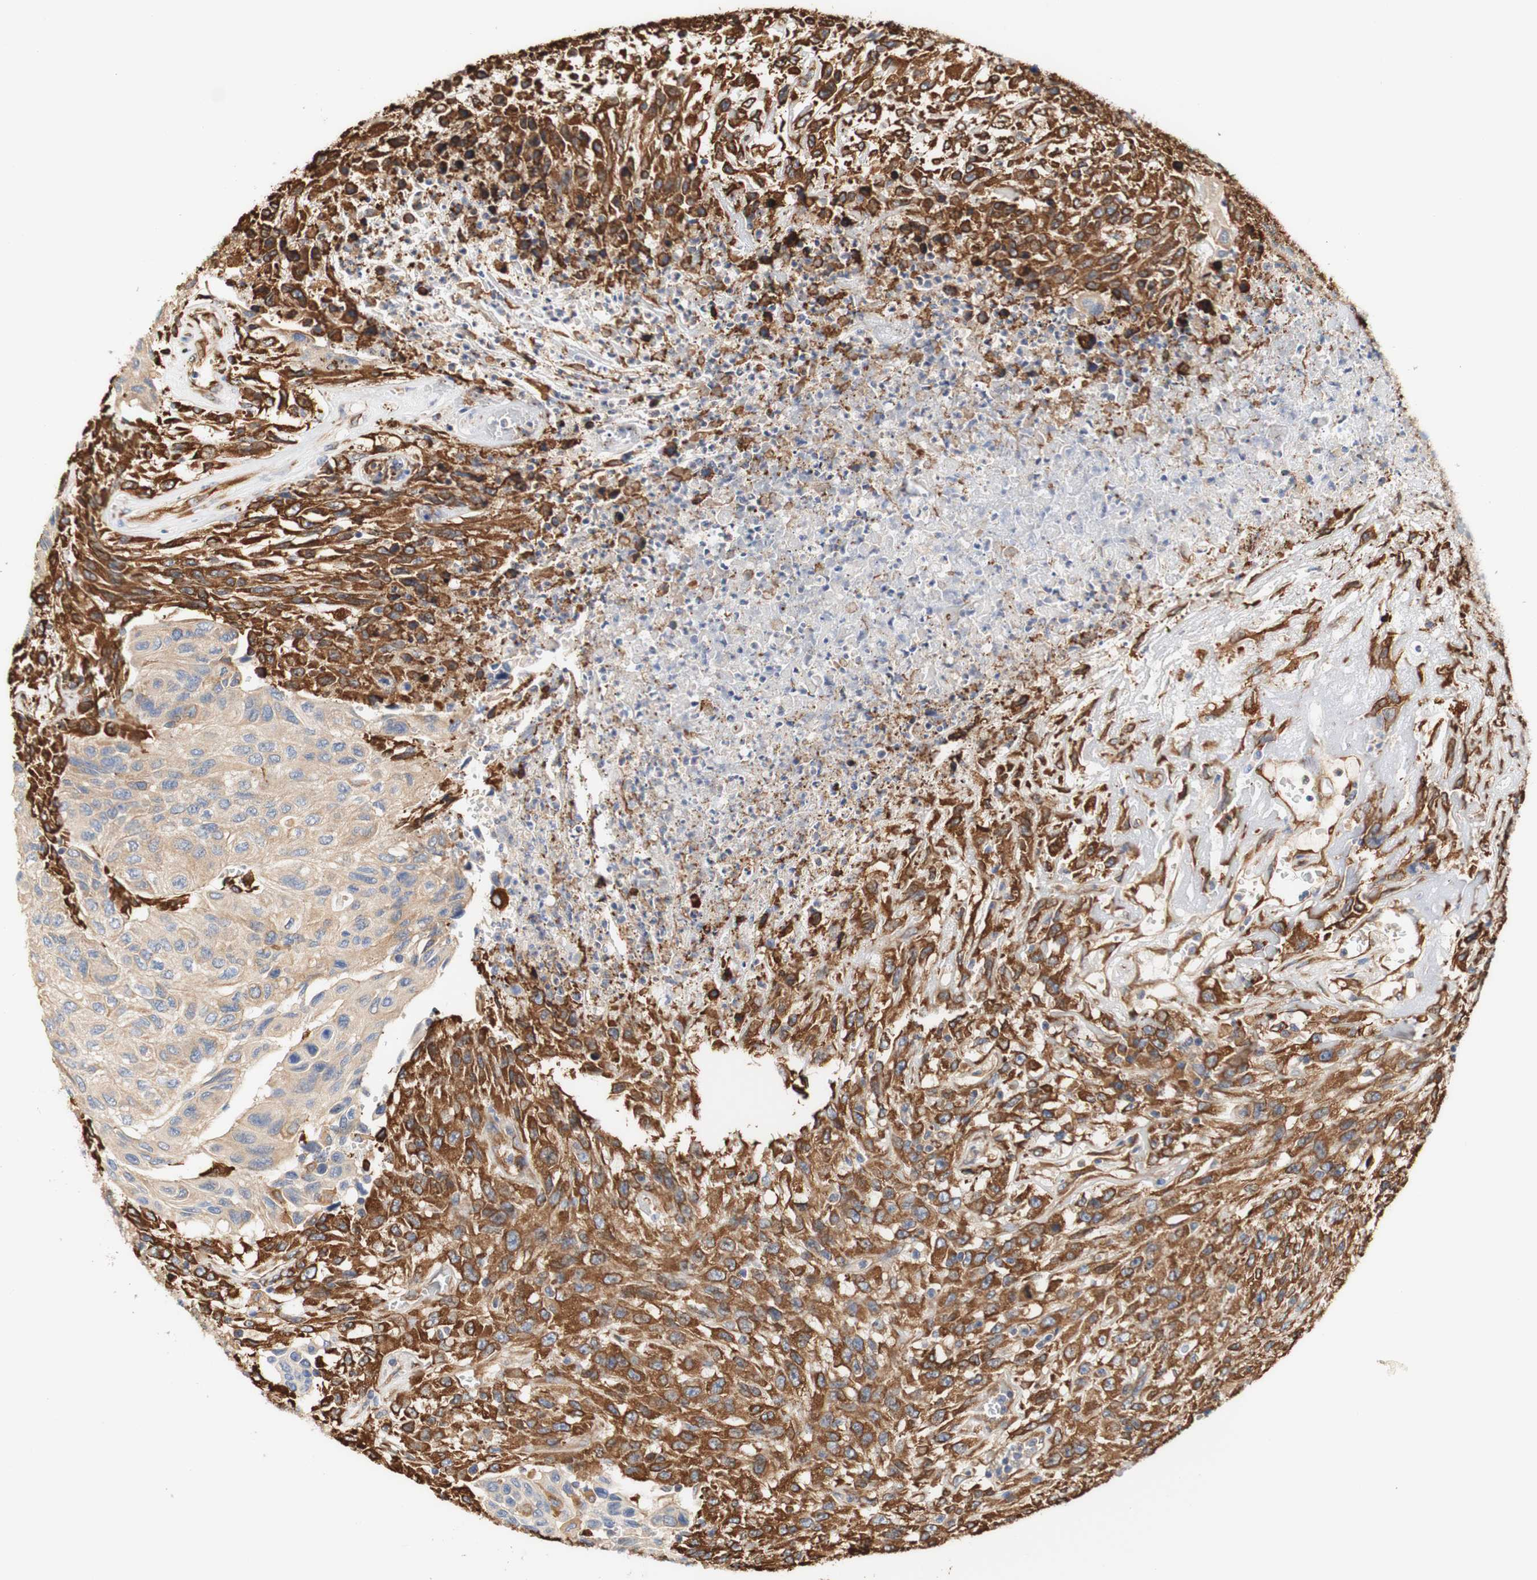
{"staining": {"intensity": "strong", "quantity": "25%-75%", "location": "cytoplasmic/membranous"}, "tissue": "urothelial cancer", "cell_type": "Tumor cells", "image_type": "cancer", "snomed": [{"axis": "morphology", "description": "Urothelial carcinoma, High grade"}, {"axis": "topography", "description": "Urinary bladder"}], "caption": "Tumor cells reveal high levels of strong cytoplasmic/membranous expression in approximately 25%-75% of cells in human urothelial cancer. Ihc stains the protein of interest in brown and the nuclei are stained blue.", "gene": "EIF2AK4", "patient": {"sex": "male", "age": 66}}